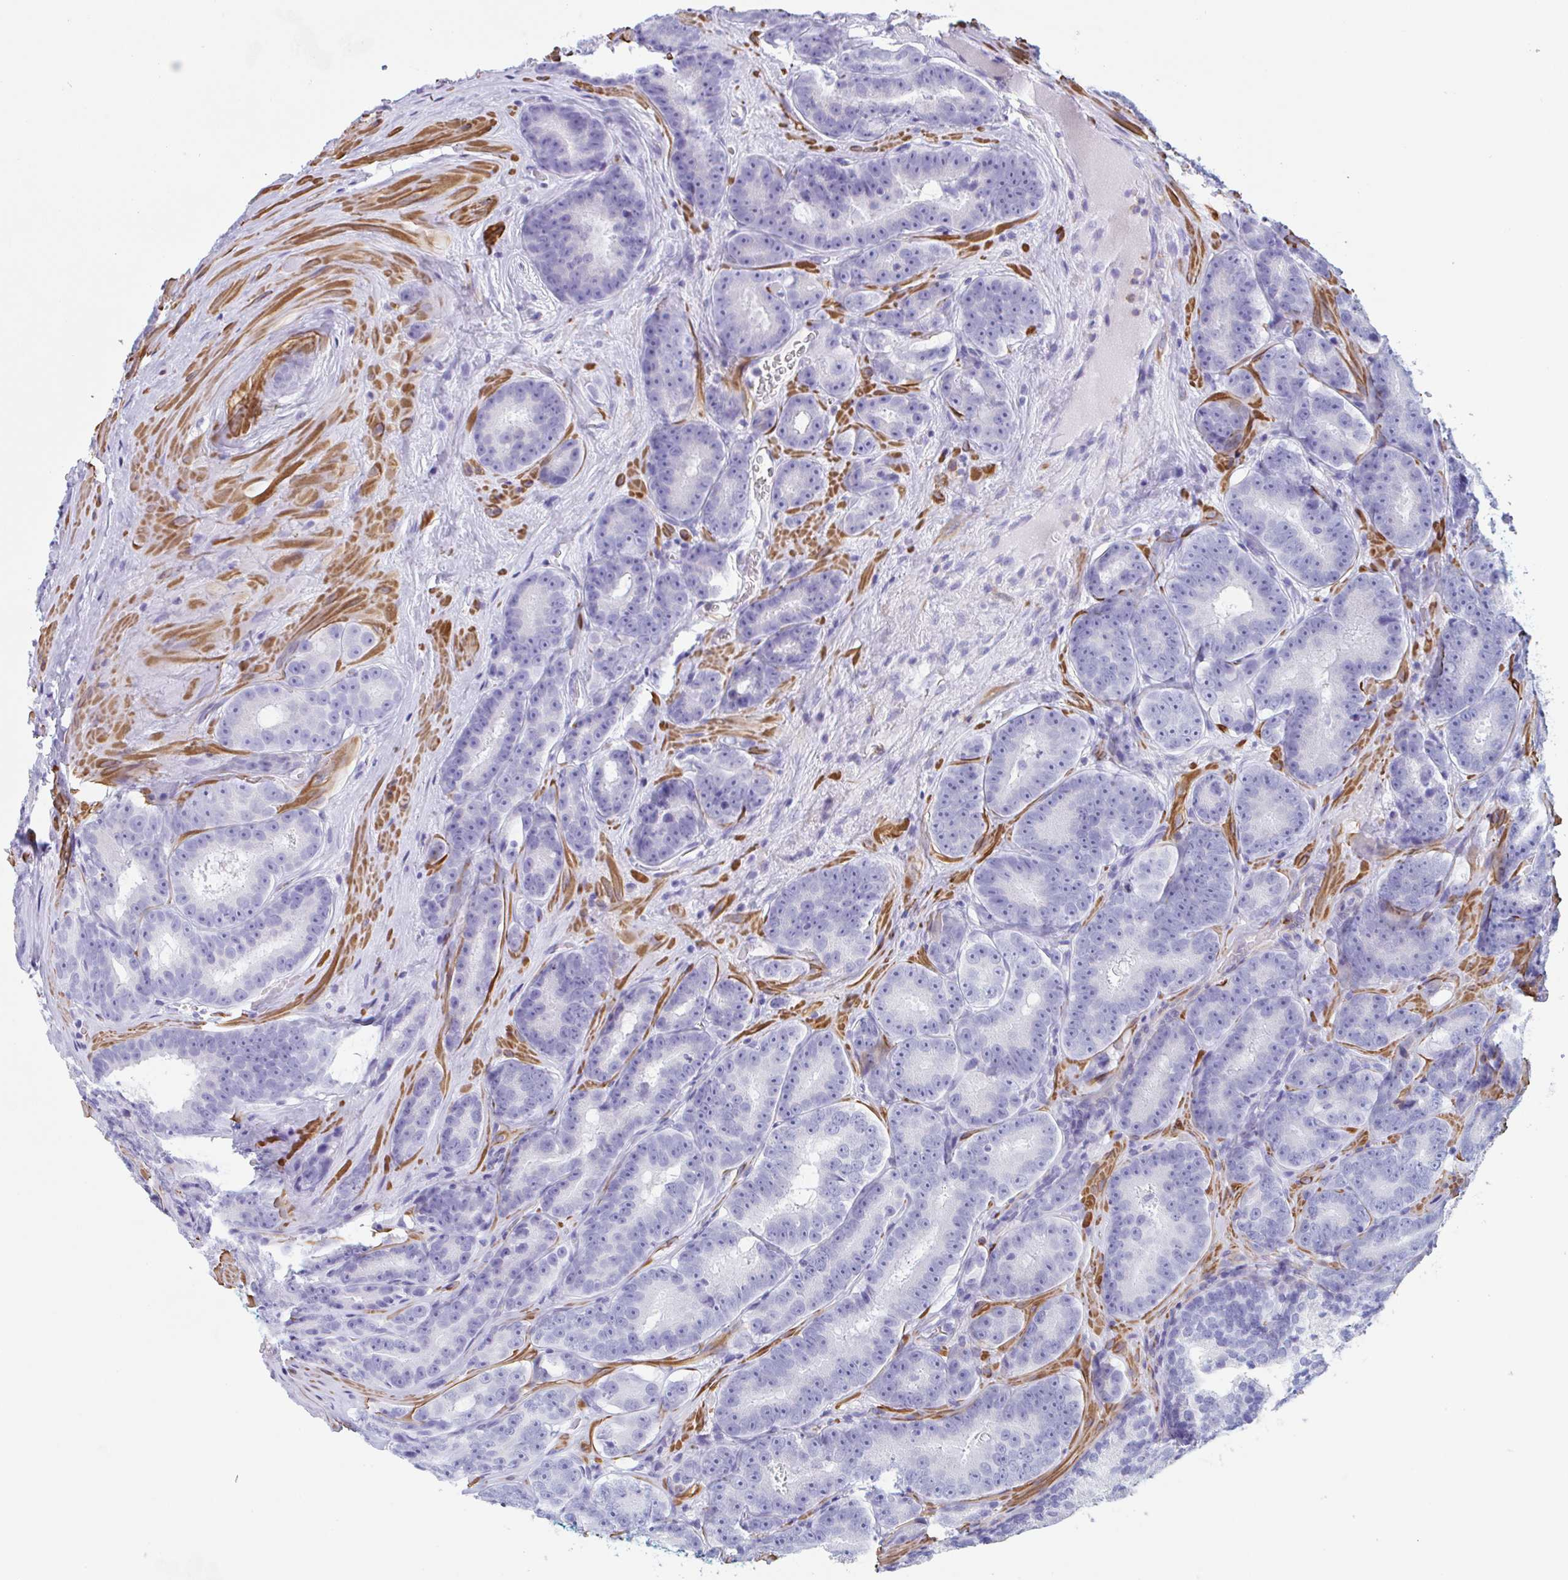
{"staining": {"intensity": "negative", "quantity": "none", "location": "none"}, "tissue": "prostate cancer", "cell_type": "Tumor cells", "image_type": "cancer", "snomed": [{"axis": "morphology", "description": "Adenocarcinoma, Low grade"}, {"axis": "topography", "description": "Prostate"}], "caption": "This is a micrograph of IHC staining of prostate cancer, which shows no staining in tumor cells. (DAB (3,3'-diaminobenzidine) IHC, high magnification).", "gene": "TAS2R41", "patient": {"sex": "male", "age": 62}}